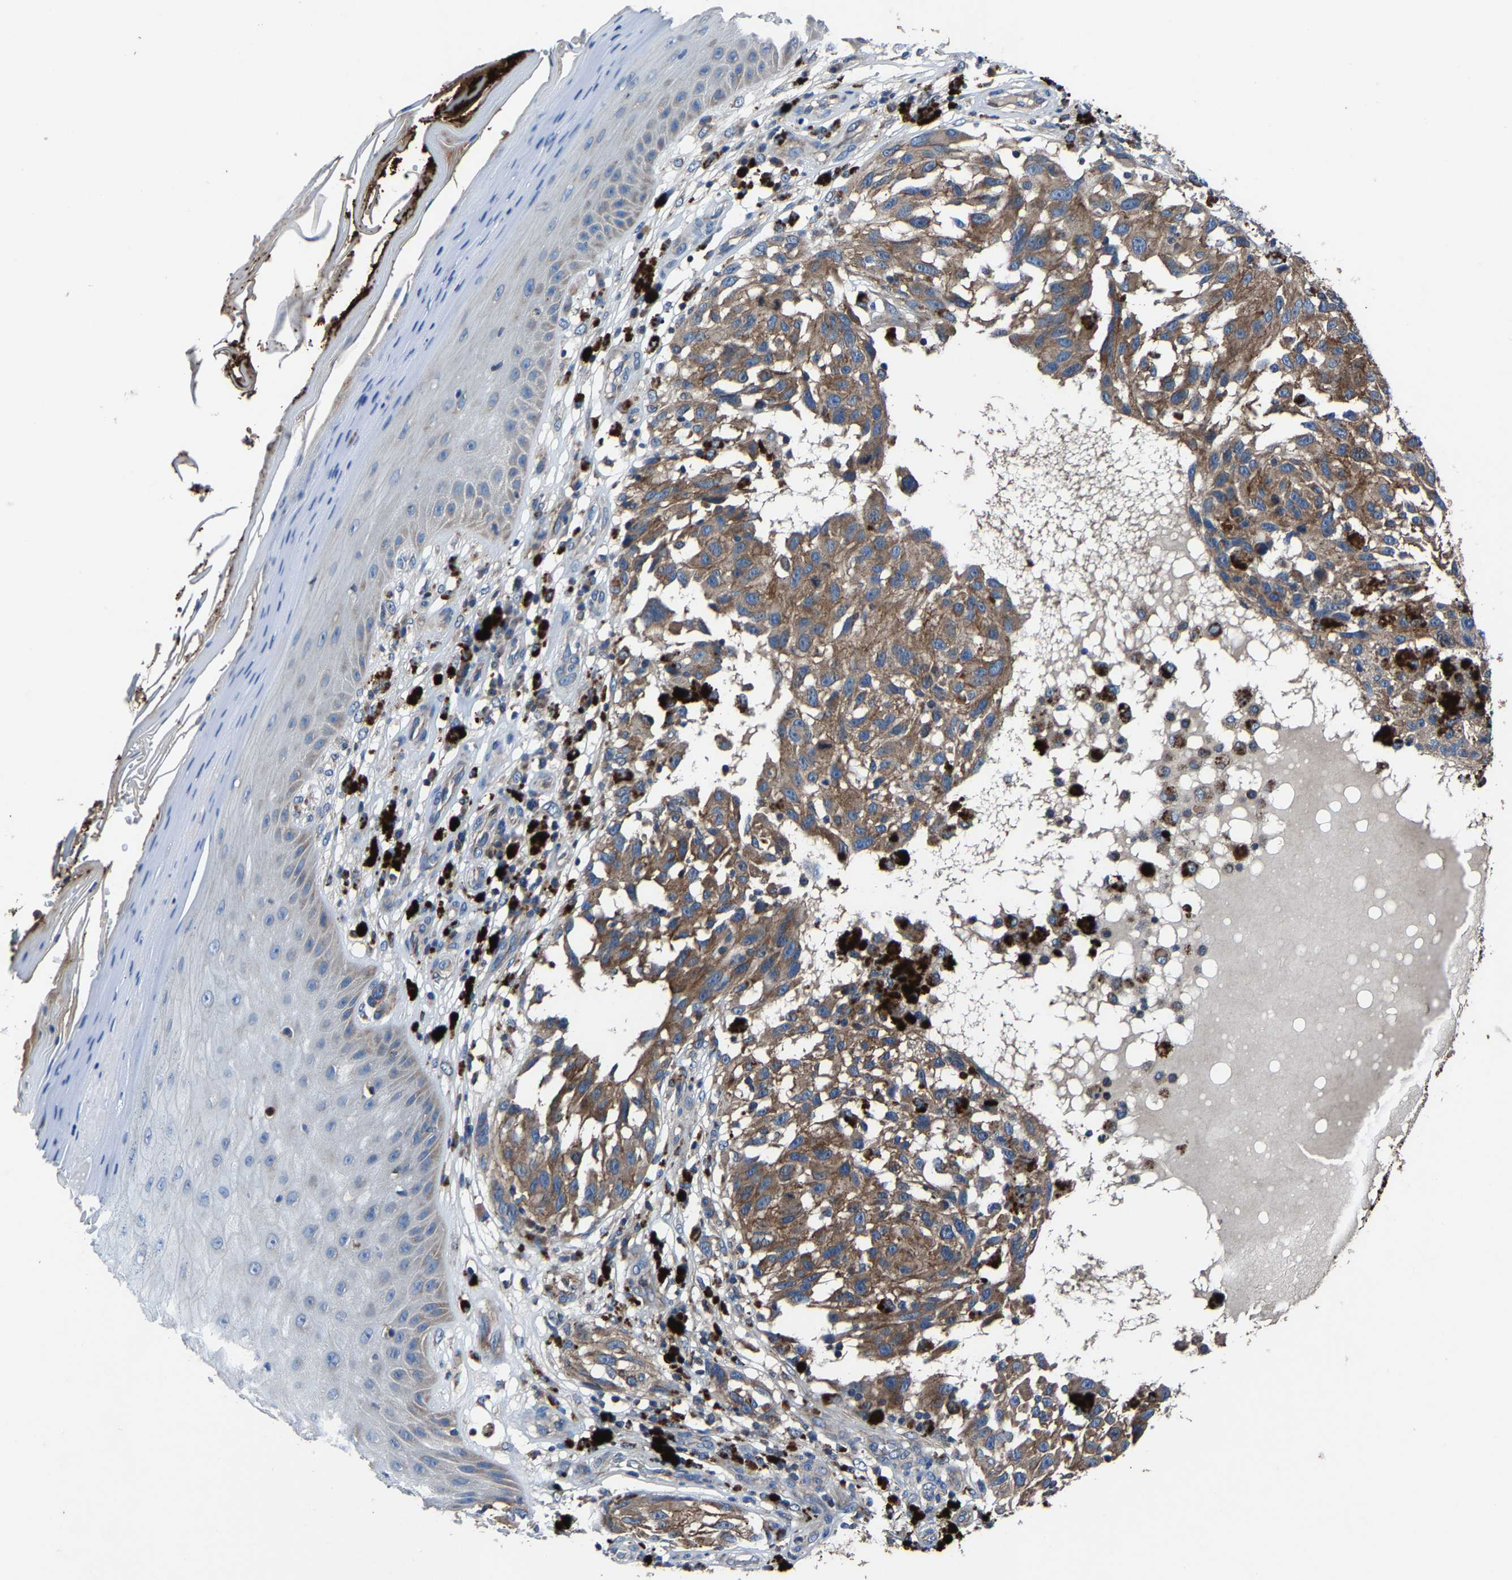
{"staining": {"intensity": "moderate", "quantity": ">75%", "location": "cytoplasmic/membranous"}, "tissue": "melanoma", "cell_type": "Tumor cells", "image_type": "cancer", "snomed": [{"axis": "morphology", "description": "Malignant melanoma, NOS"}, {"axis": "topography", "description": "Skin"}], "caption": "A medium amount of moderate cytoplasmic/membranous positivity is seen in about >75% of tumor cells in malignant melanoma tissue.", "gene": "KIAA1958", "patient": {"sex": "female", "age": 73}}